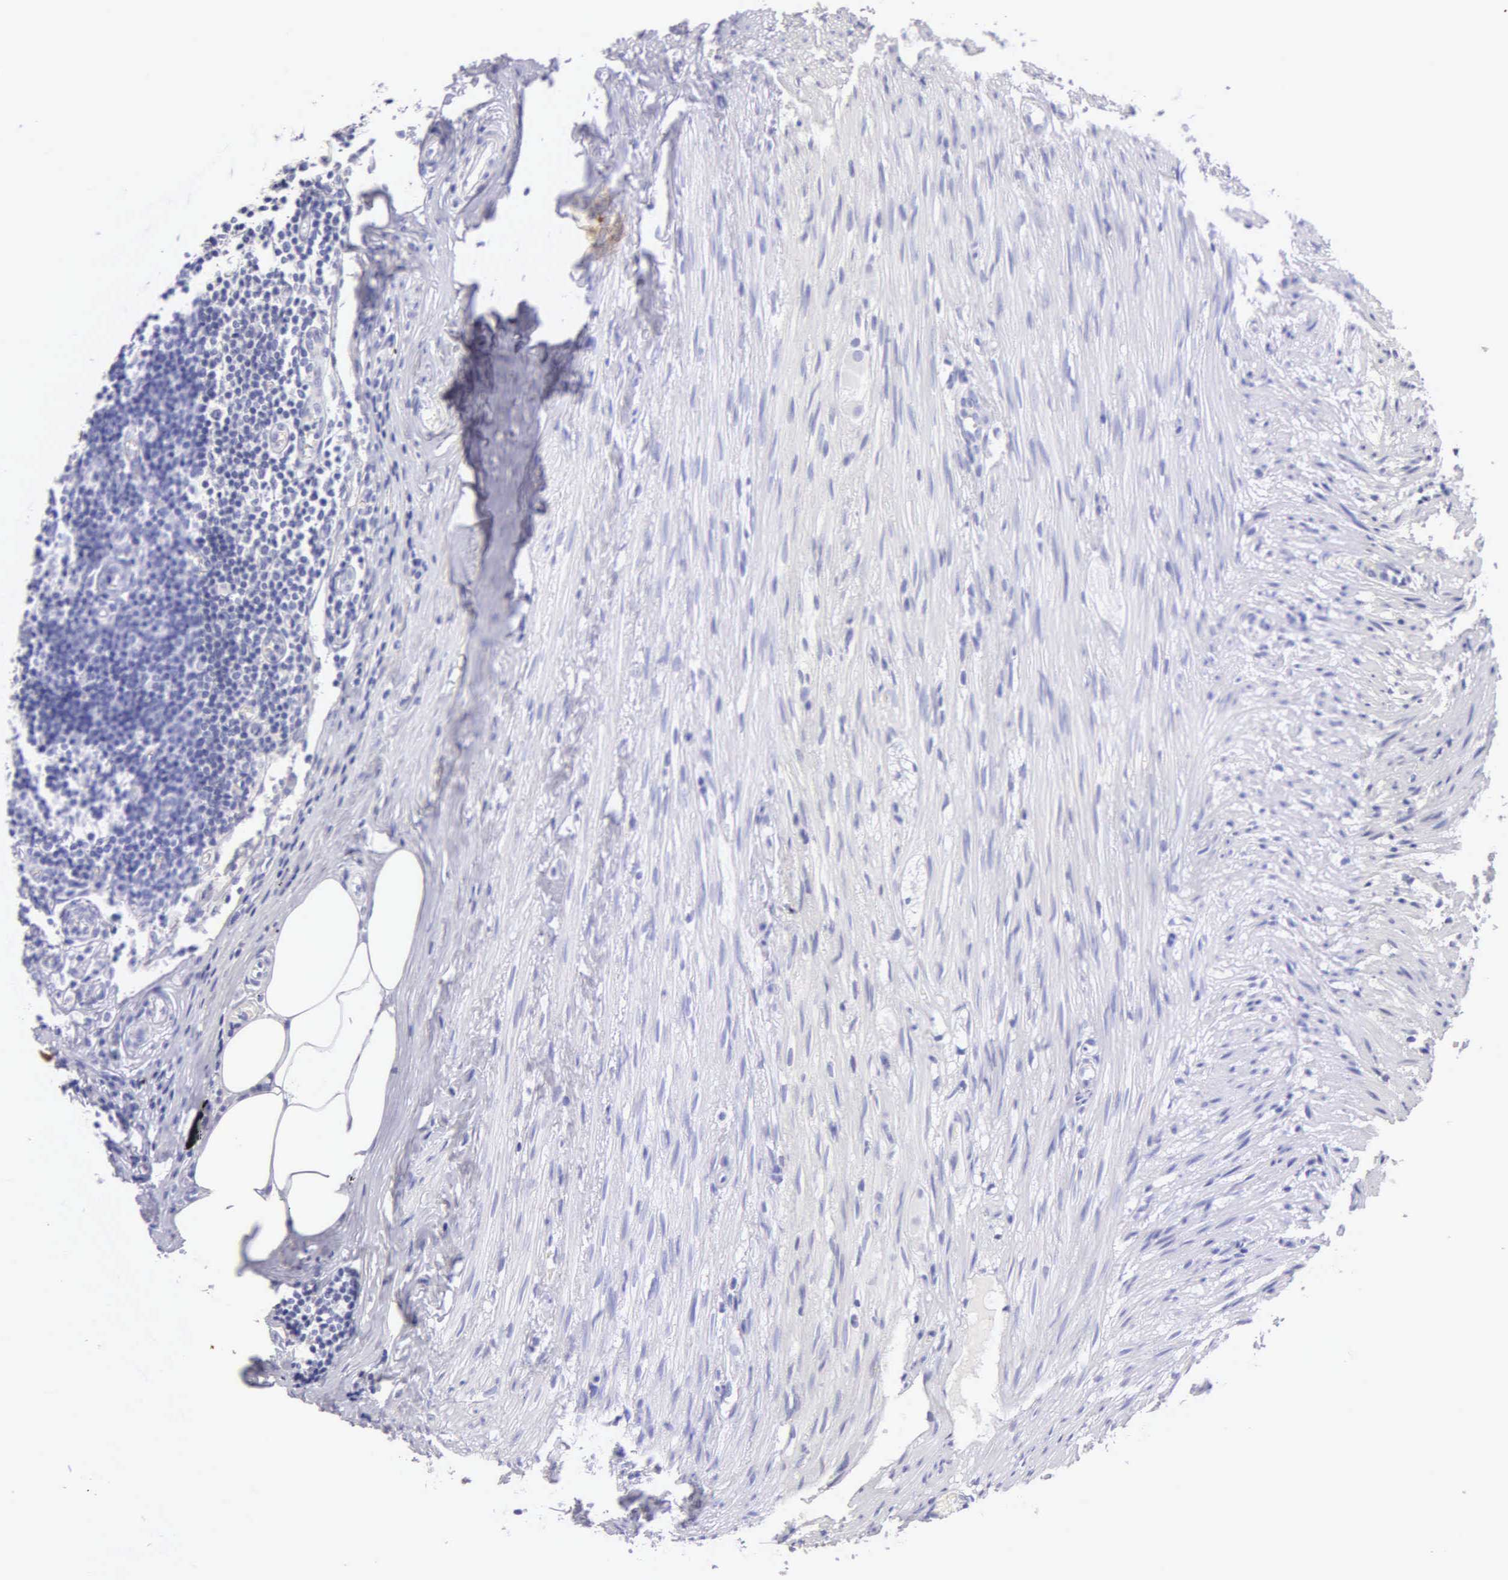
{"staining": {"intensity": "moderate", "quantity": "25%-75%", "location": "cytoplasmic/membranous"}, "tissue": "appendix", "cell_type": "Glandular cells", "image_type": "normal", "snomed": [{"axis": "morphology", "description": "Normal tissue, NOS"}, {"axis": "topography", "description": "Appendix"}], "caption": "Immunohistochemistry (IHC) of normal appendix shows medium levels of moderate cytoplasmic/membranous positivity in about 25%-75% of glandular cells. (DAB = brown stain, brightfield microscopy at high magnification).", "gene": "KRT17", "patient": {"sex": "female", "age": 34}}